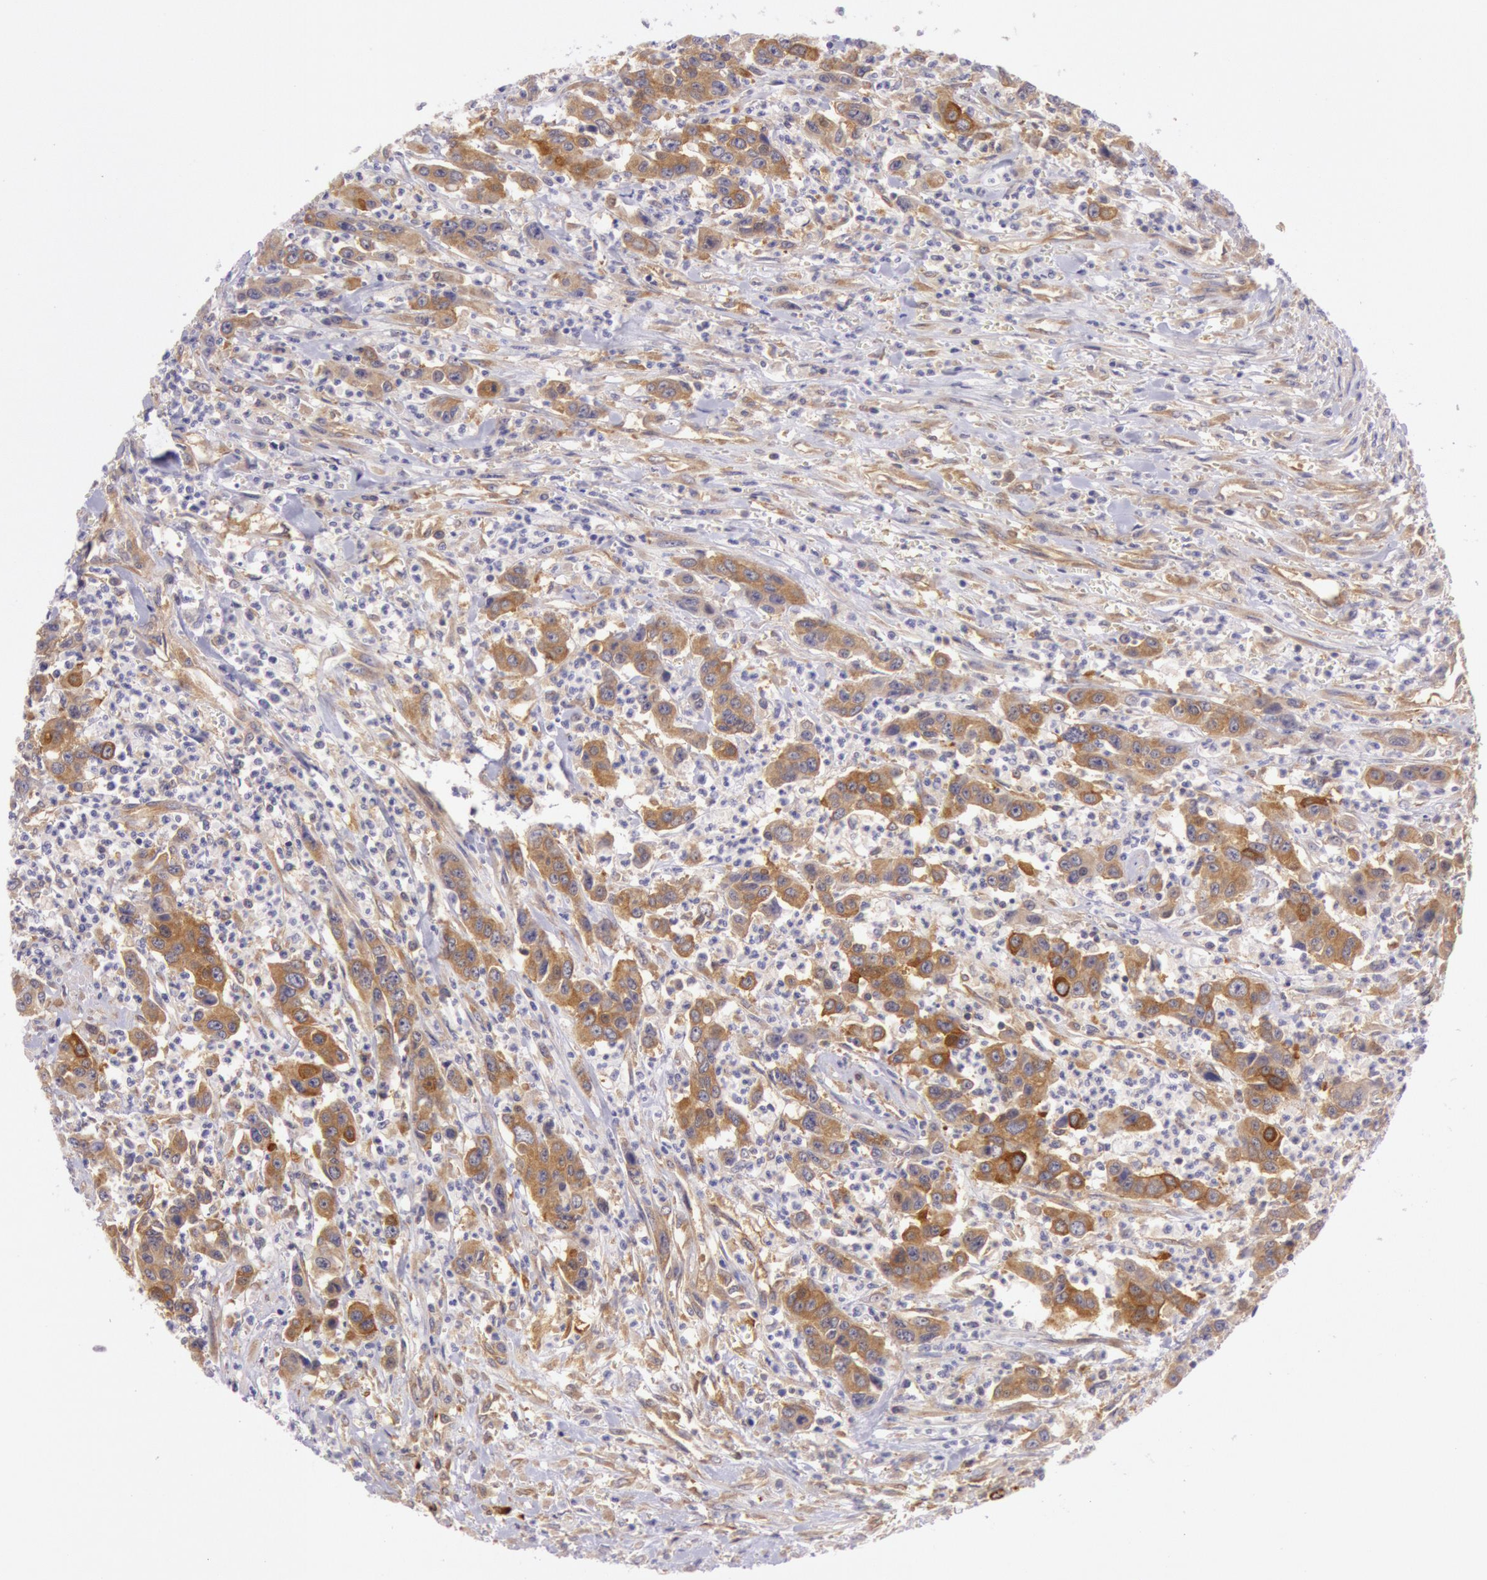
{"staining": {"intensity": "moderate", "quantity": ">75%", "location": "cytoplasmic/membranous"}, "tissue": "urothelial cancer", "cell_type": "Tumor cells", "image_type": "cancer", "snomed": [{"axis": "morphology", "description": "Urothelial carcinoma, High grade"}, {"axis": "topography", "description": "Urinary bladder"}], "caption": "Human urothelial carcinoma (high-grade) stained with a brown dye displays moderate cytoplasmic/membranous positive staining in approximately >75% of tumor cells.", "gene": "CHUK", "patient": {"sex": "male", "age": 86}}